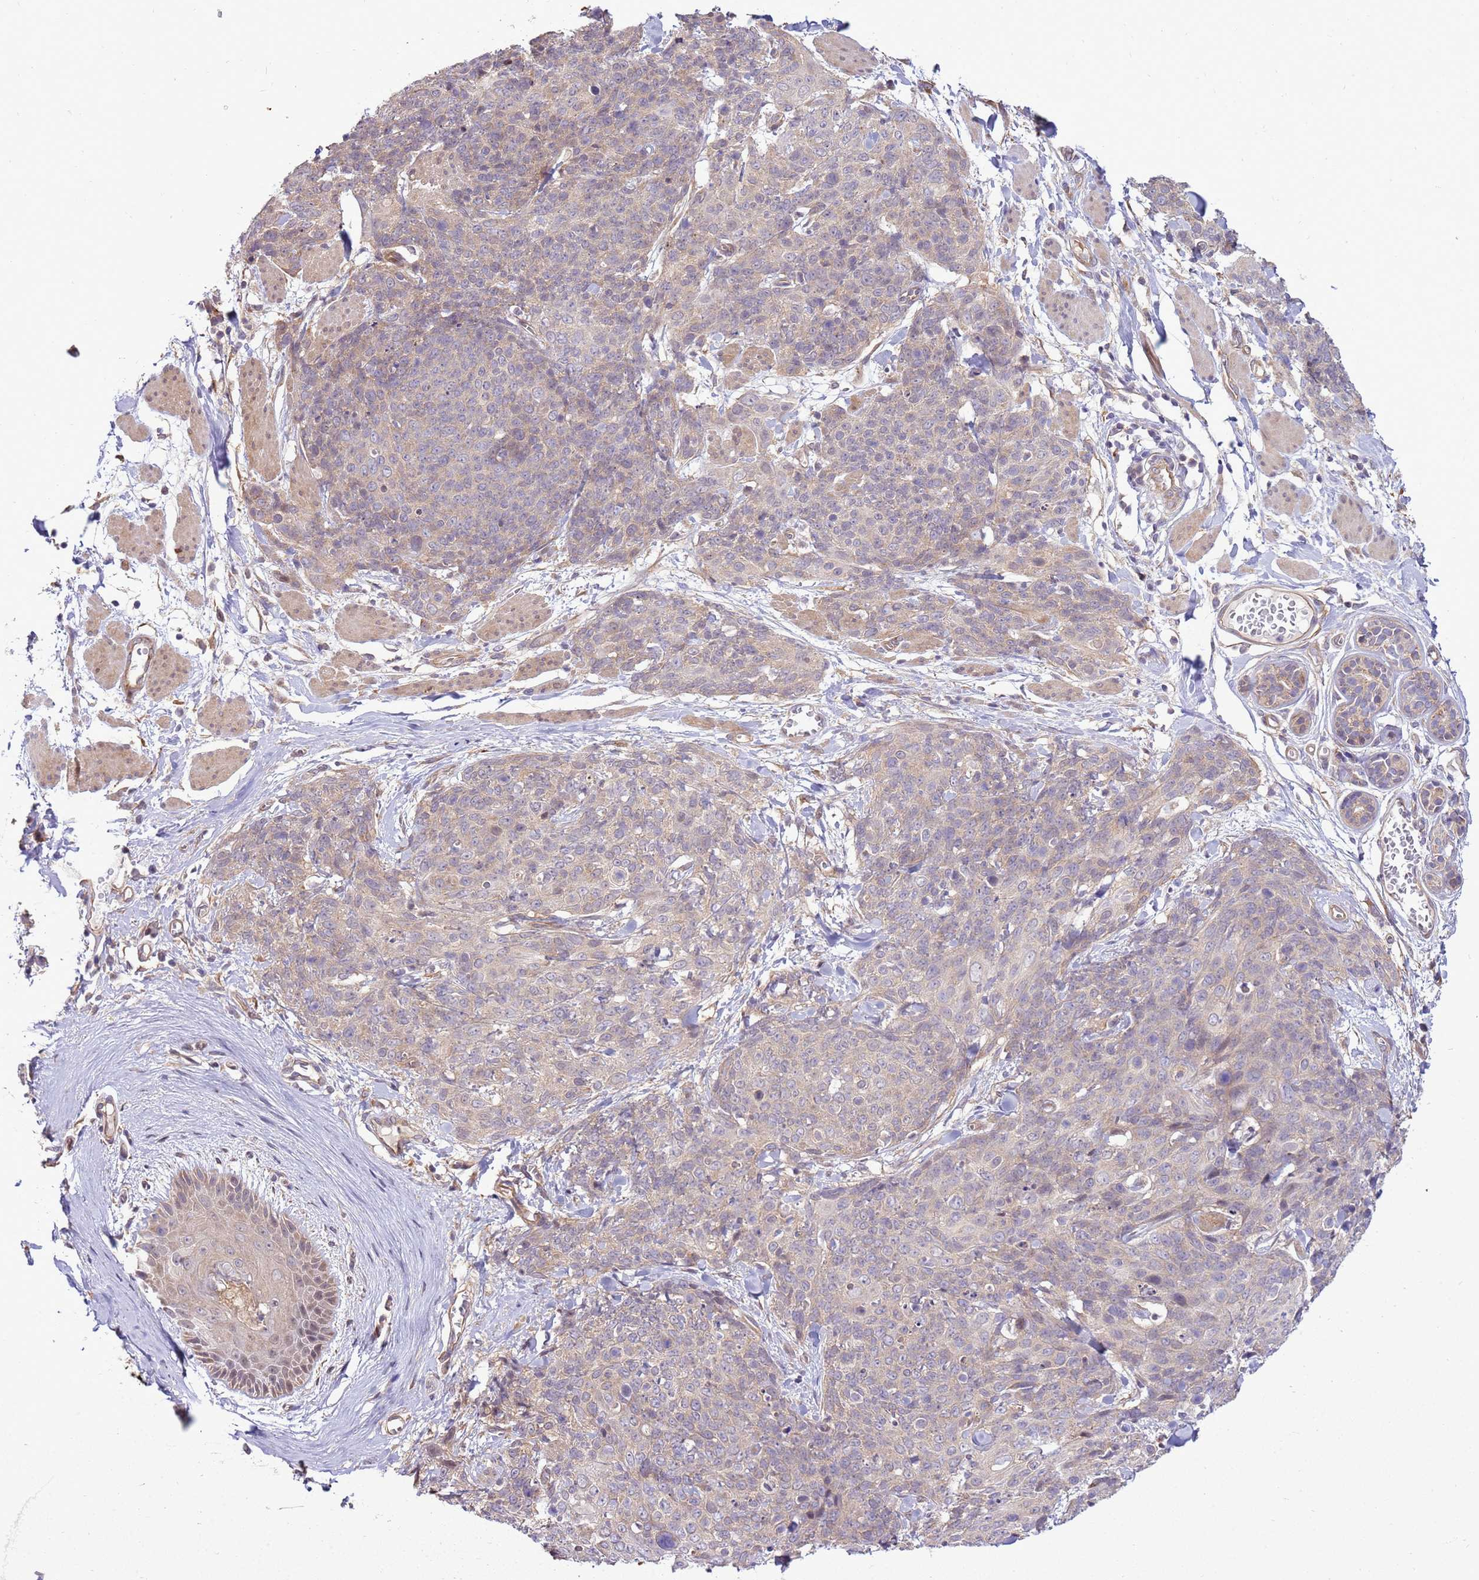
{"staining": {"intensity": "negative", "quantity": "none", "location": "none"}, "tissue": "skin cancer", "cell_type": "Tumor cells", "image_type": "cancer", "snomed": [{"axis": "morphology", "description": "Squamous cell carcinoma, NOS"}, {"axis": "topography", "description": "Skin"}, {"axis": "topography", "description": "Vulva"}], "caption": "An IHC histopathology image of squamous cell carcinoma (skin) is shown. There is no staining in tumor cells of squamous cell carcinoma (skin).", "gene": "SCARA3", "patient": {"sex": "female", "age": 85}}